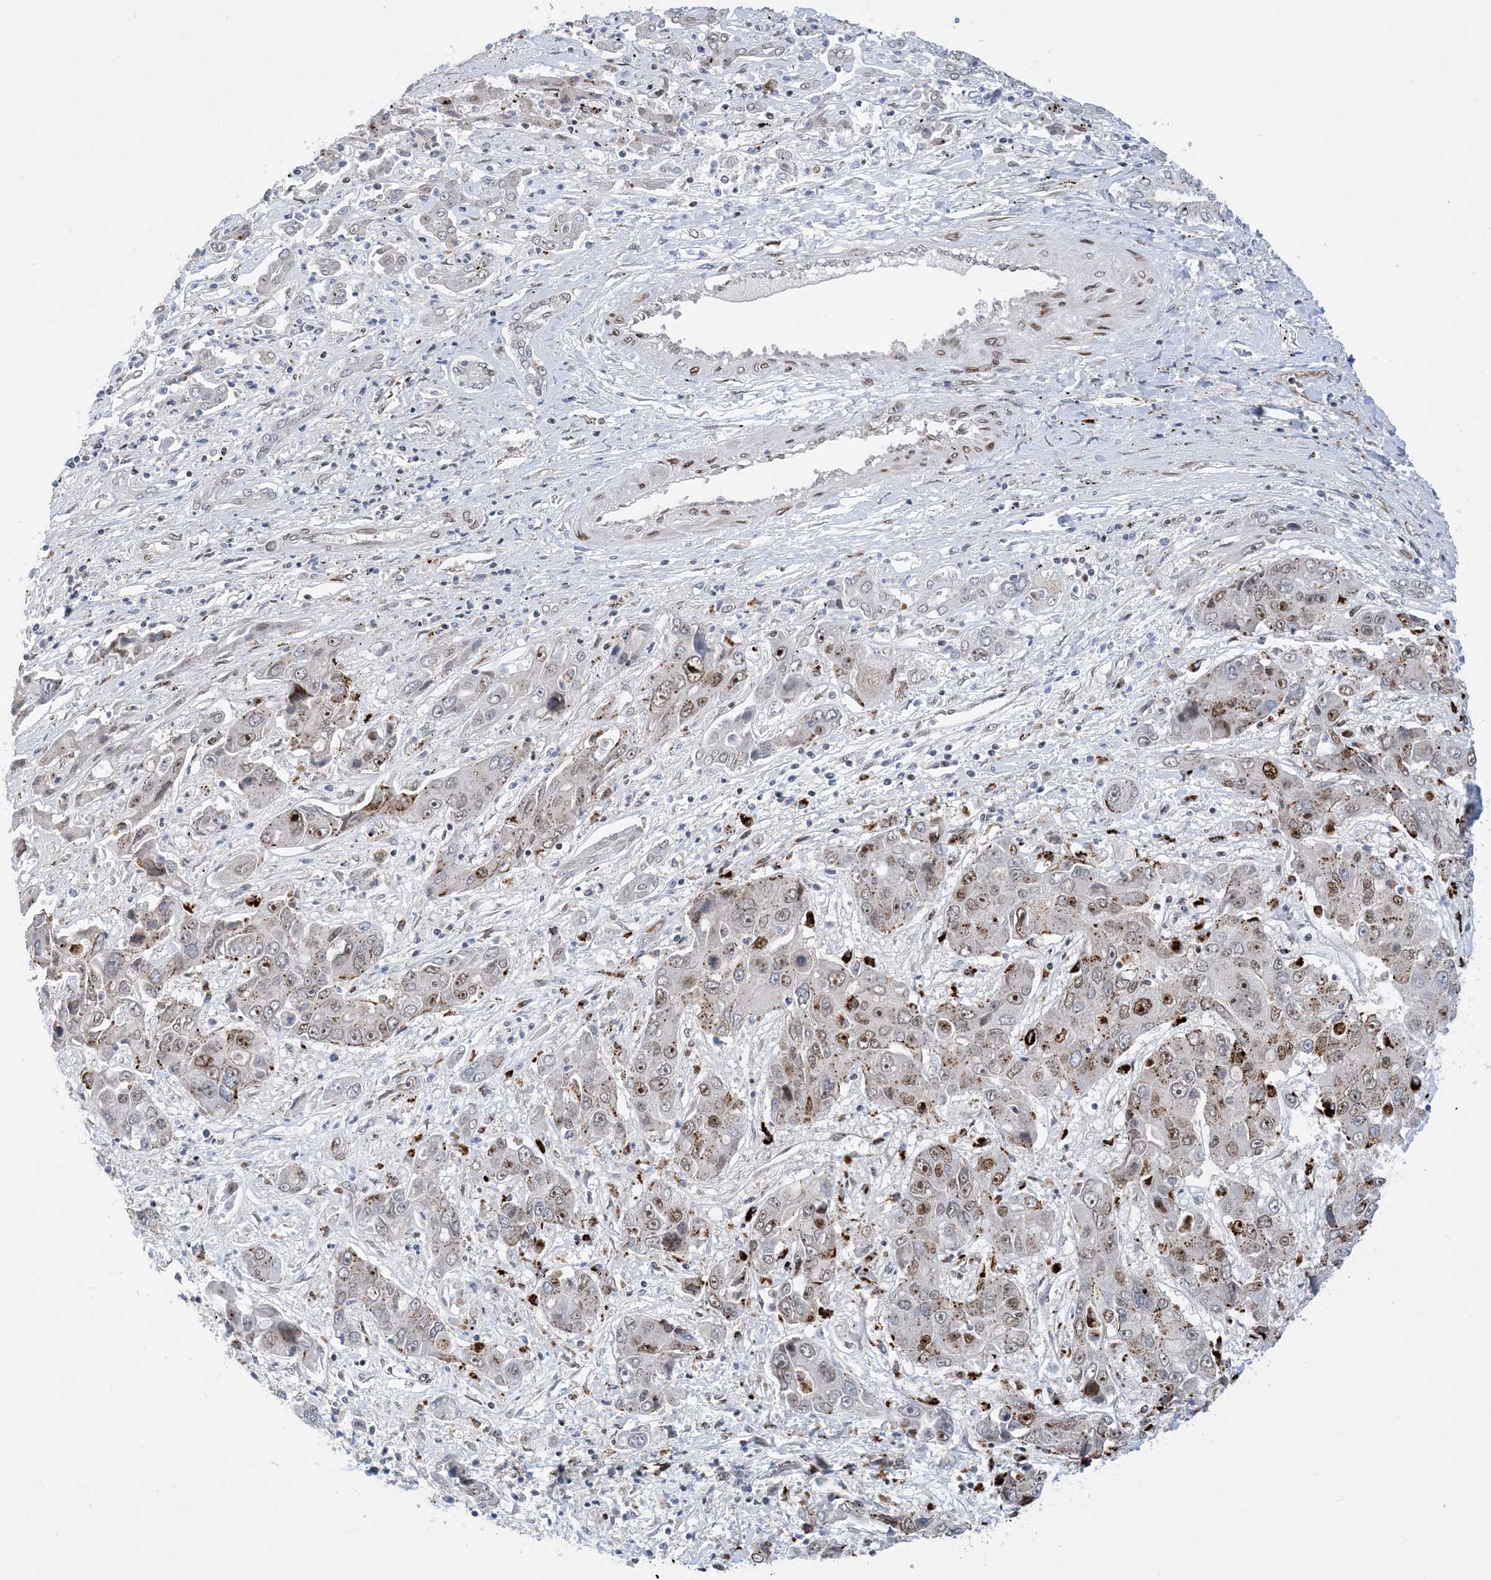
{"staining": {"intensity": "moderate", "quantity": "25%-75%", "location": "nuclear"}, "tissue": "liver cancer", "cell_type": "Tumor cells", "image_type": "cancer", "snomed": [{"axis": "morphology", "description": "Cholangiocarcinoma"}, {"axis": "topography", "description": "Liver"}], "caption": "Approximately 25%-75% of tumor cells in cholangiocarcinoma (liver) demonstrate moderate nuclear protein positivity as visualized by brown immunohistochemical staining.", "gene": "TSPYL1", "patient": {"sex": "male", "age": 67}}